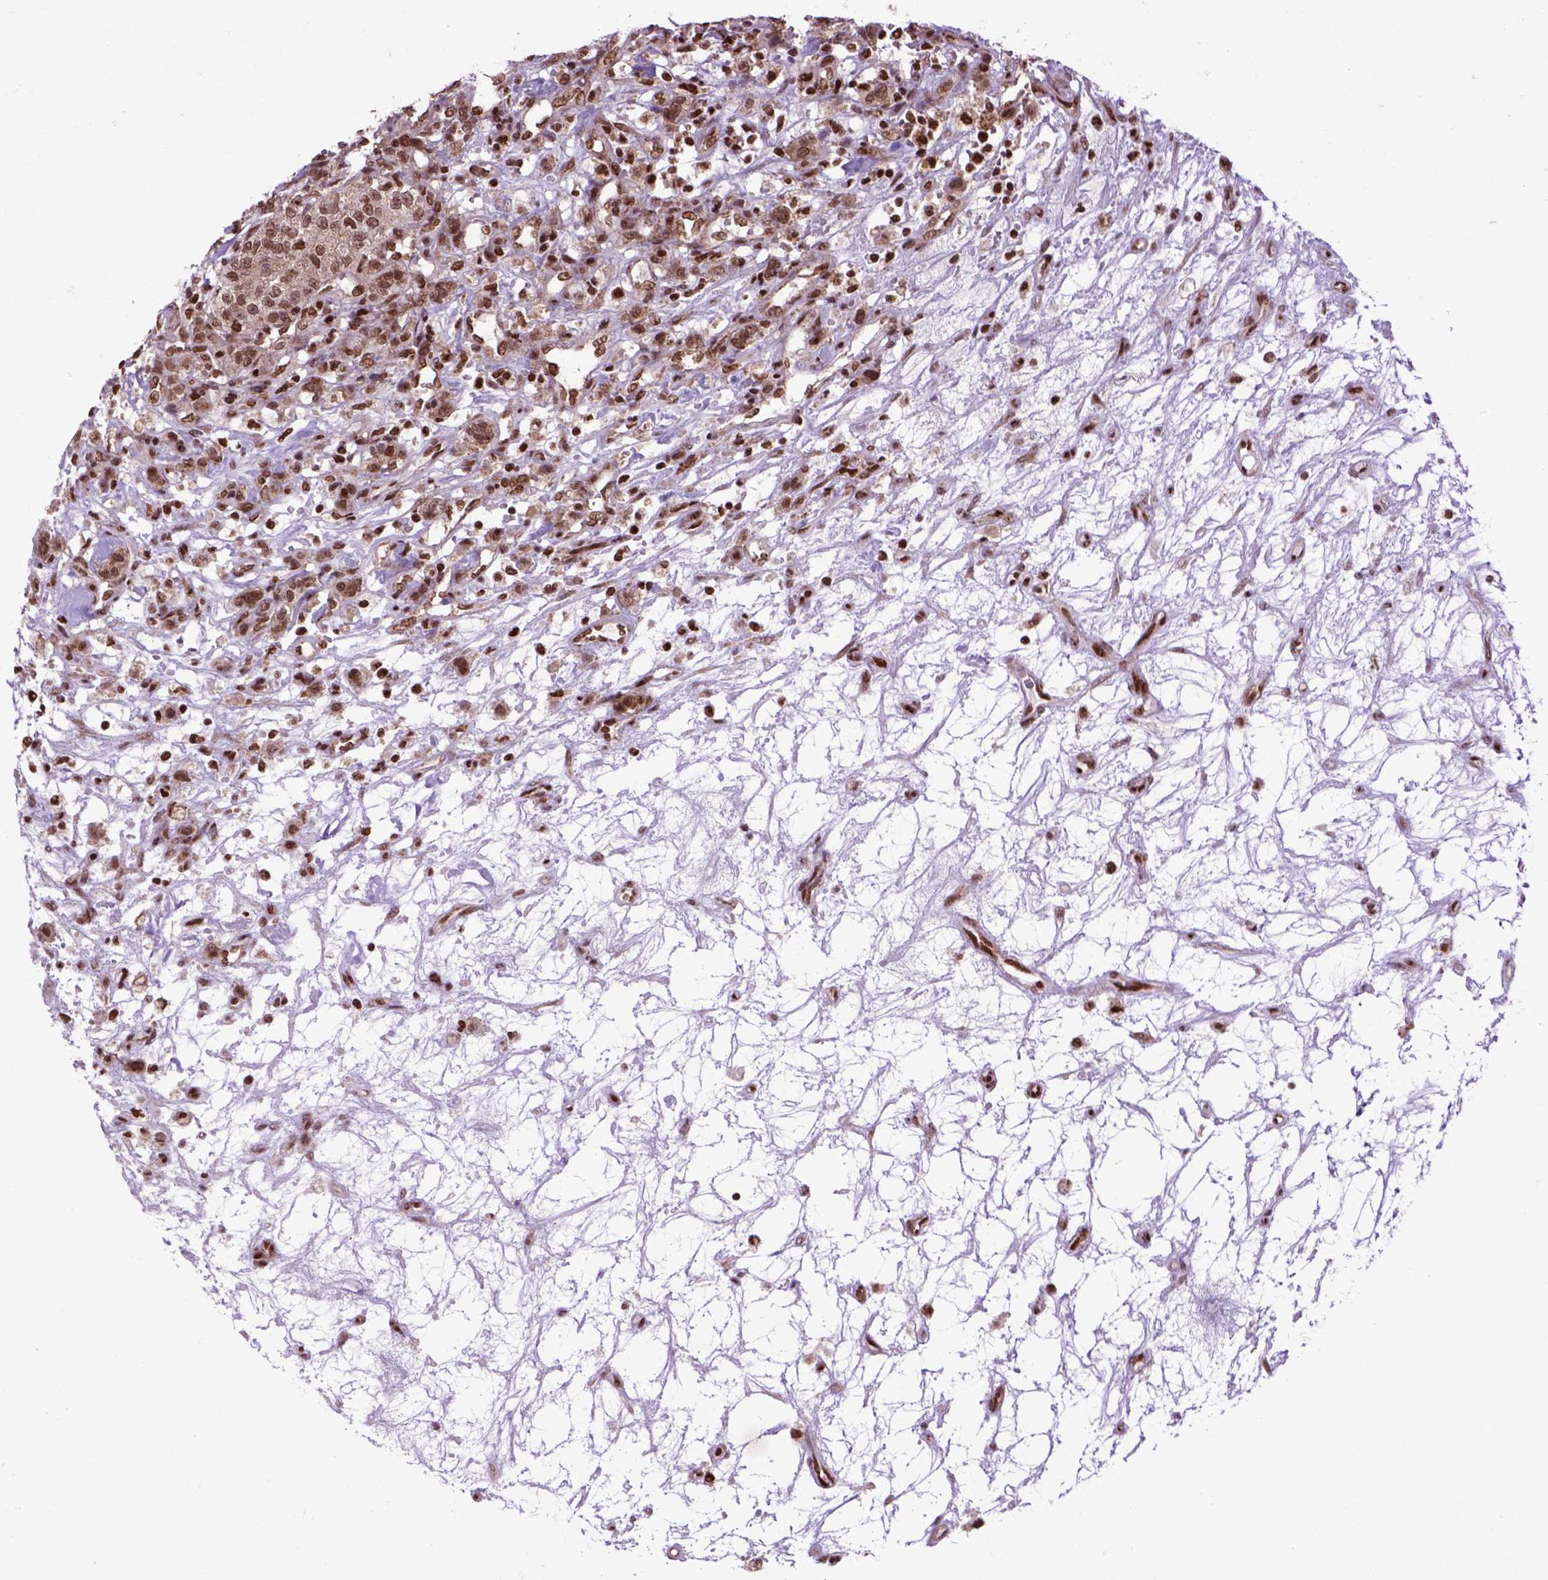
{"staining": {"intensity": "moderate", "quantity": ">75%", "location": "cytoplasmic/membranous,nuclear"}, "tissue": "renal cancer", "cell_type": "Tumor cells", "image_type": "cancer", "snomed": [{"axis": "morphology", "description": "Adenocarcinoma, NOS"}, {"axis": "topography", "description": "Kidney"}], "caption": "A brown stain highlights moderate cytoplasmic/membranous and nuclear expression of a protein in human renal cancer tumor cells.", "gene": "CELF1", "patient": {"sex": "female", "age": 63}}